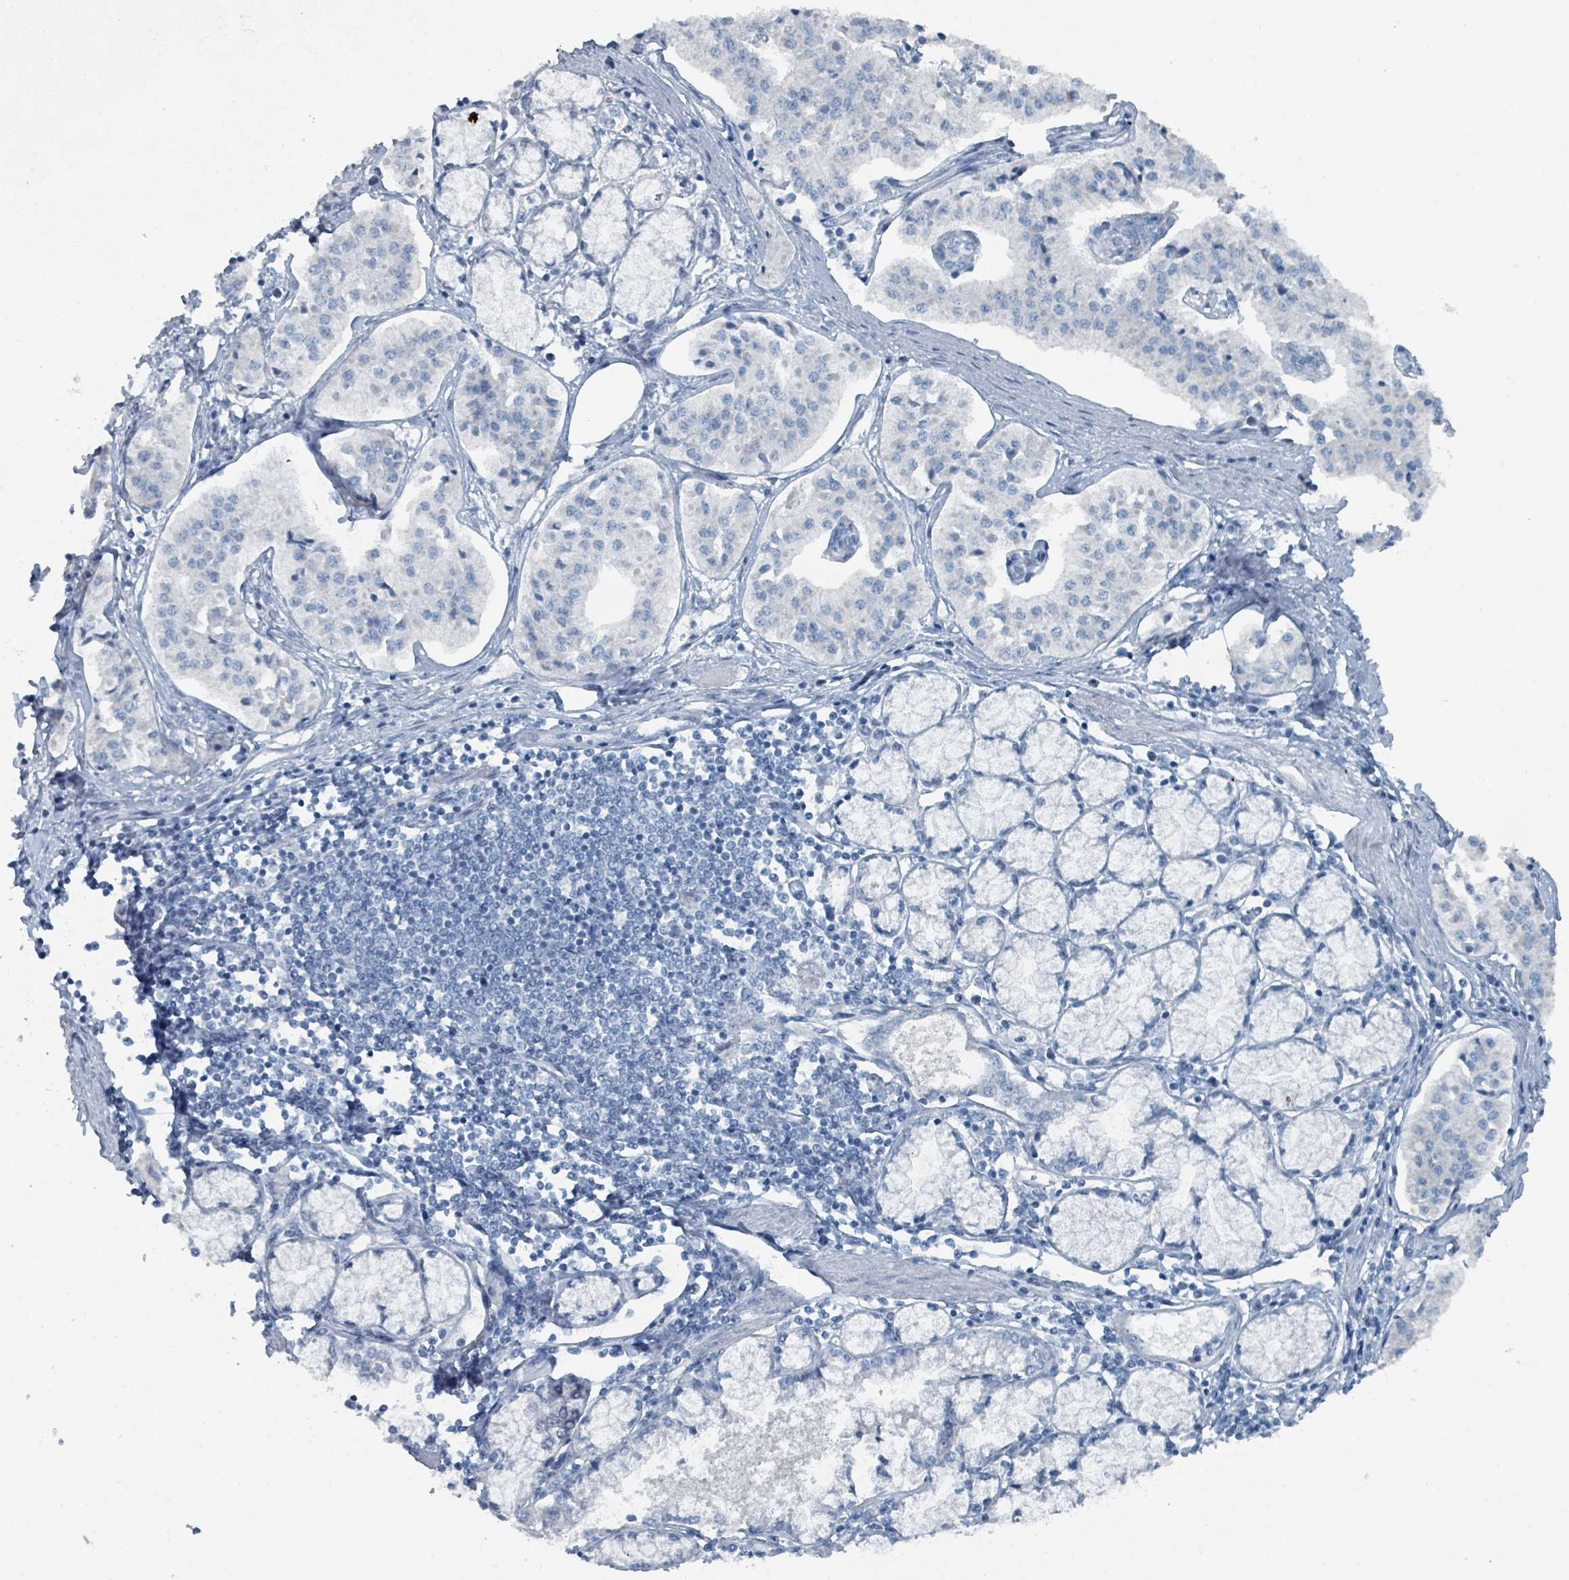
{"staining": {"intensity": "negative", "quantity": "none", "location": "none"}, "tissue": "pancreatic cancer", "cell_type": "Tumor cells", "image_type": "cancer", "snomed": [{"axis": "morphology", "description": "Adenocarcinoma, NOS"}, {"axis": "topography", "description": "Pancreas"}], "caption": "The micrograph reveals no significant staining in tumor cells of pancreatic adenocarcinoma.", "gene": "GAMT", "patient": {"sex": "female", "age": 50}}